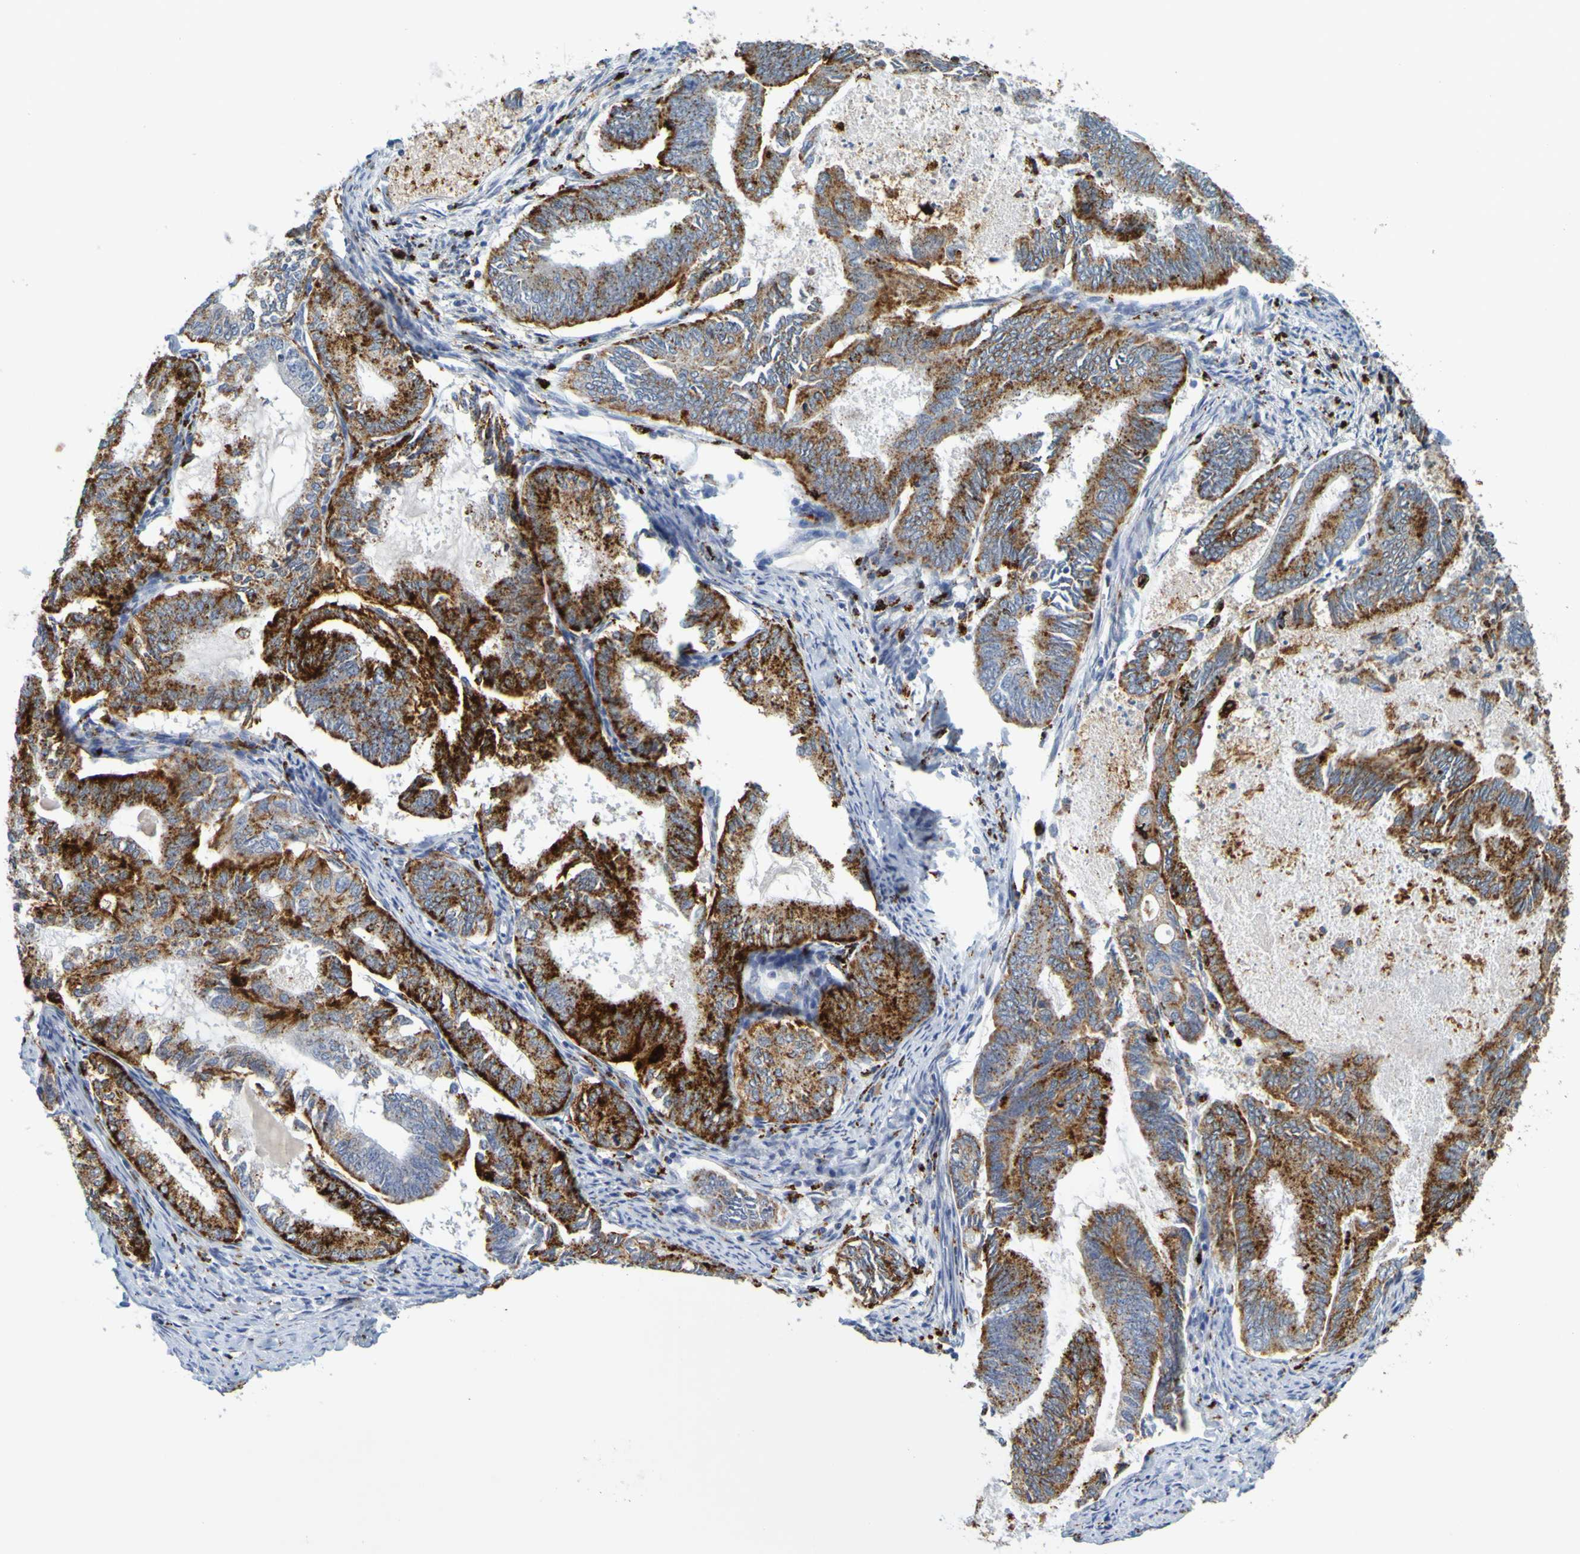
{"staining": {"intensity": "strong", "quantity": ">75%", "location": "cytoplasmic/membranous"}, "tissue": "endometrial cancer", "cell_type": "Tumor cells", "image_type": "cancer", "snomed": [{"axis": "morphology", "description": "Adenocarcinoma, NOS"}, {"axis": "topography", "description": "Endometrium"}], "caption": "The immunohistochemical stain shows strong cytoplasmic/membranous expression in tumor cells of endometrial adenocarcinoma tissue.", "gene": "TPH1", "patient": {"sex": "female", "age": 86}}